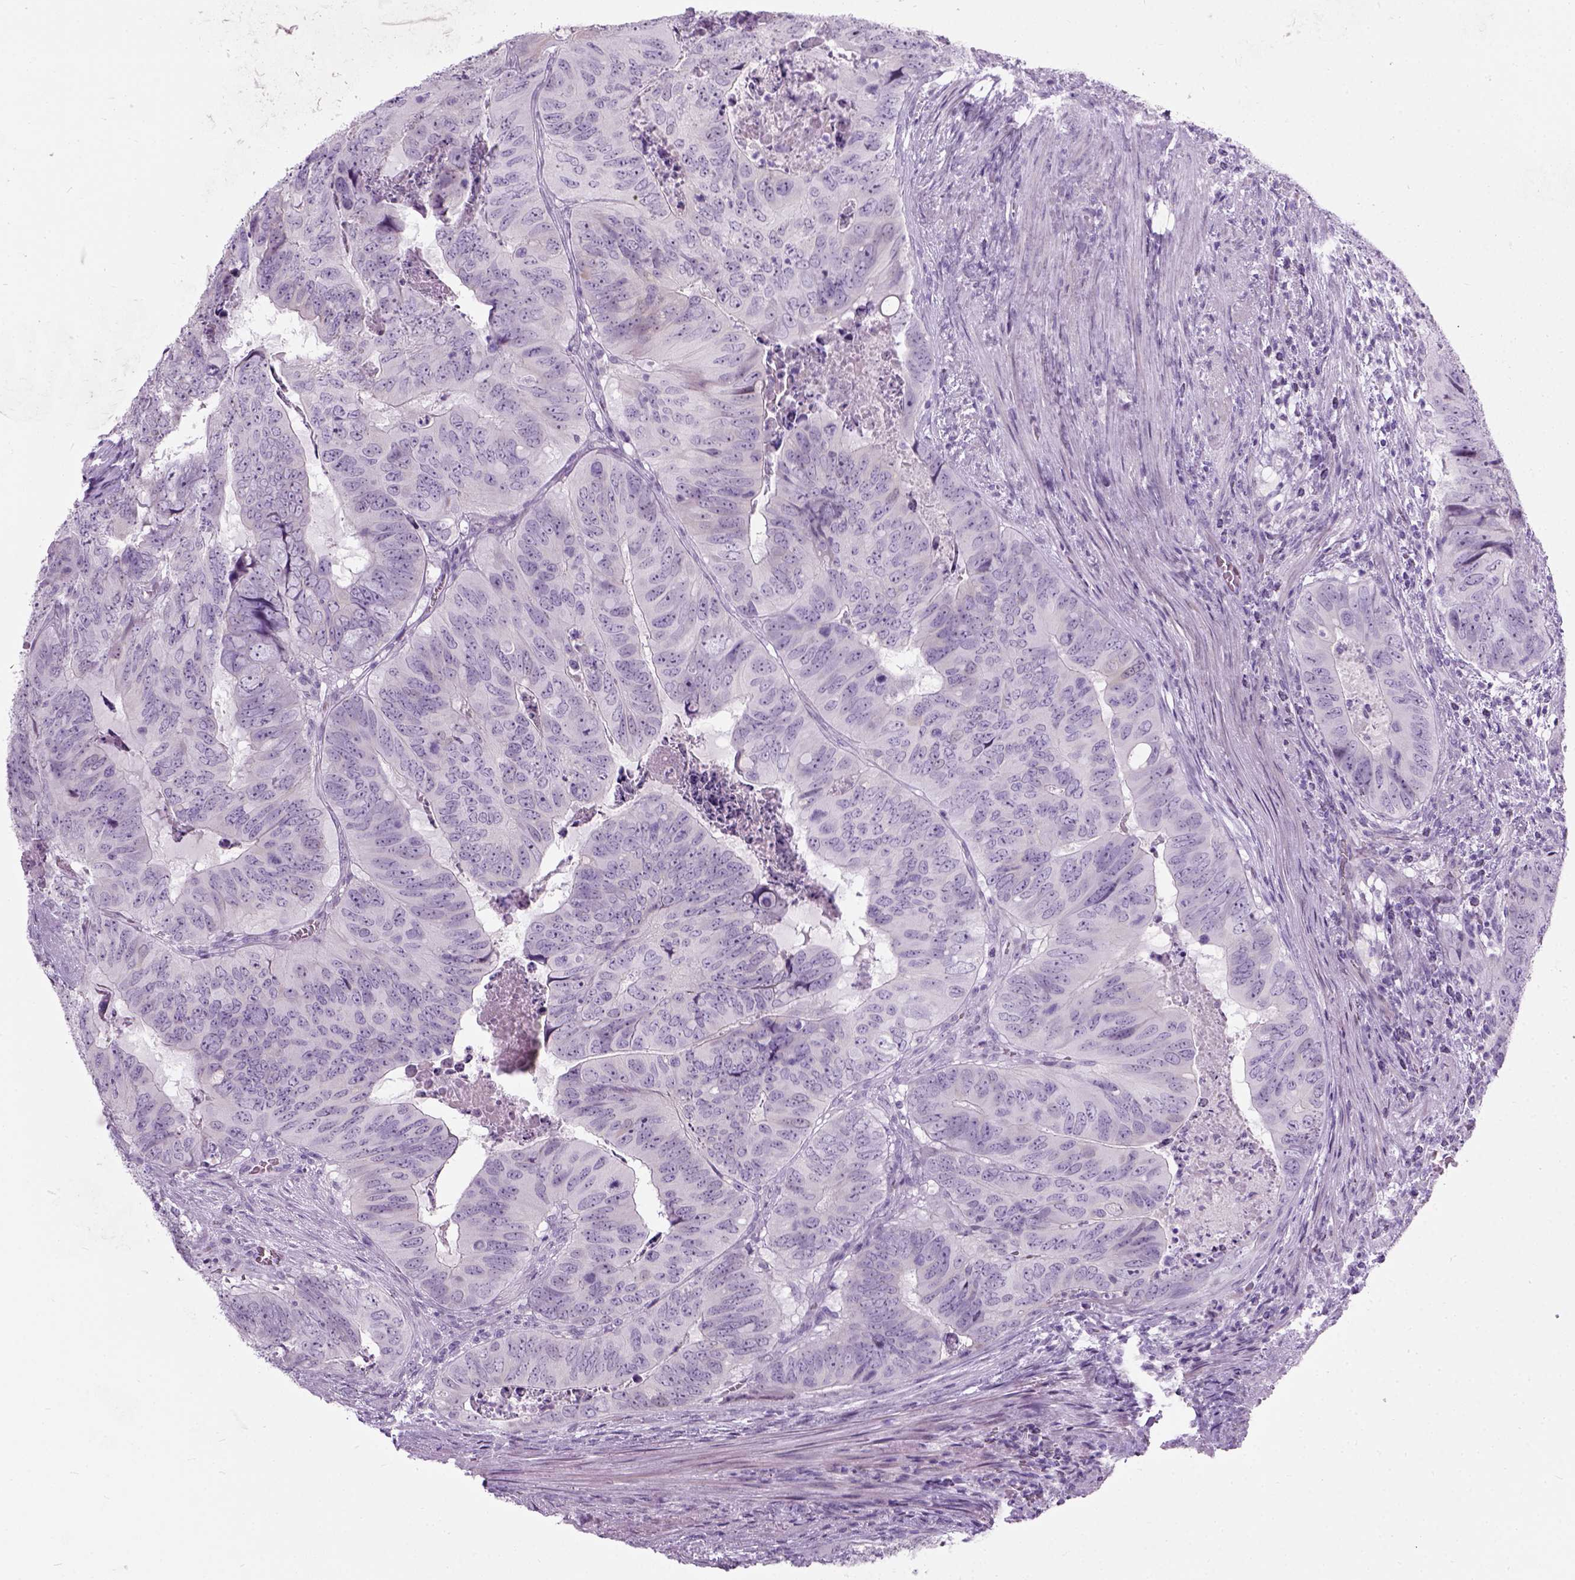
{"staining": {"intensity": "negative", "quantity": "none", "location": "none"}, "tissue": "colorectal cancer", "cell_type": "Tumor cells", "image_type": "cancer", "snomed": [{"axis": "morphology", "description": "Adenocarcinoma, NOS"}, {"axis": "topography", "description": "Colon"}], "caption": "Tumor cells show no significant protein expression in colorectal adenocarcinoma.", "gene": "AXDND1", "patient": {"sex": "male", "age": 79}}